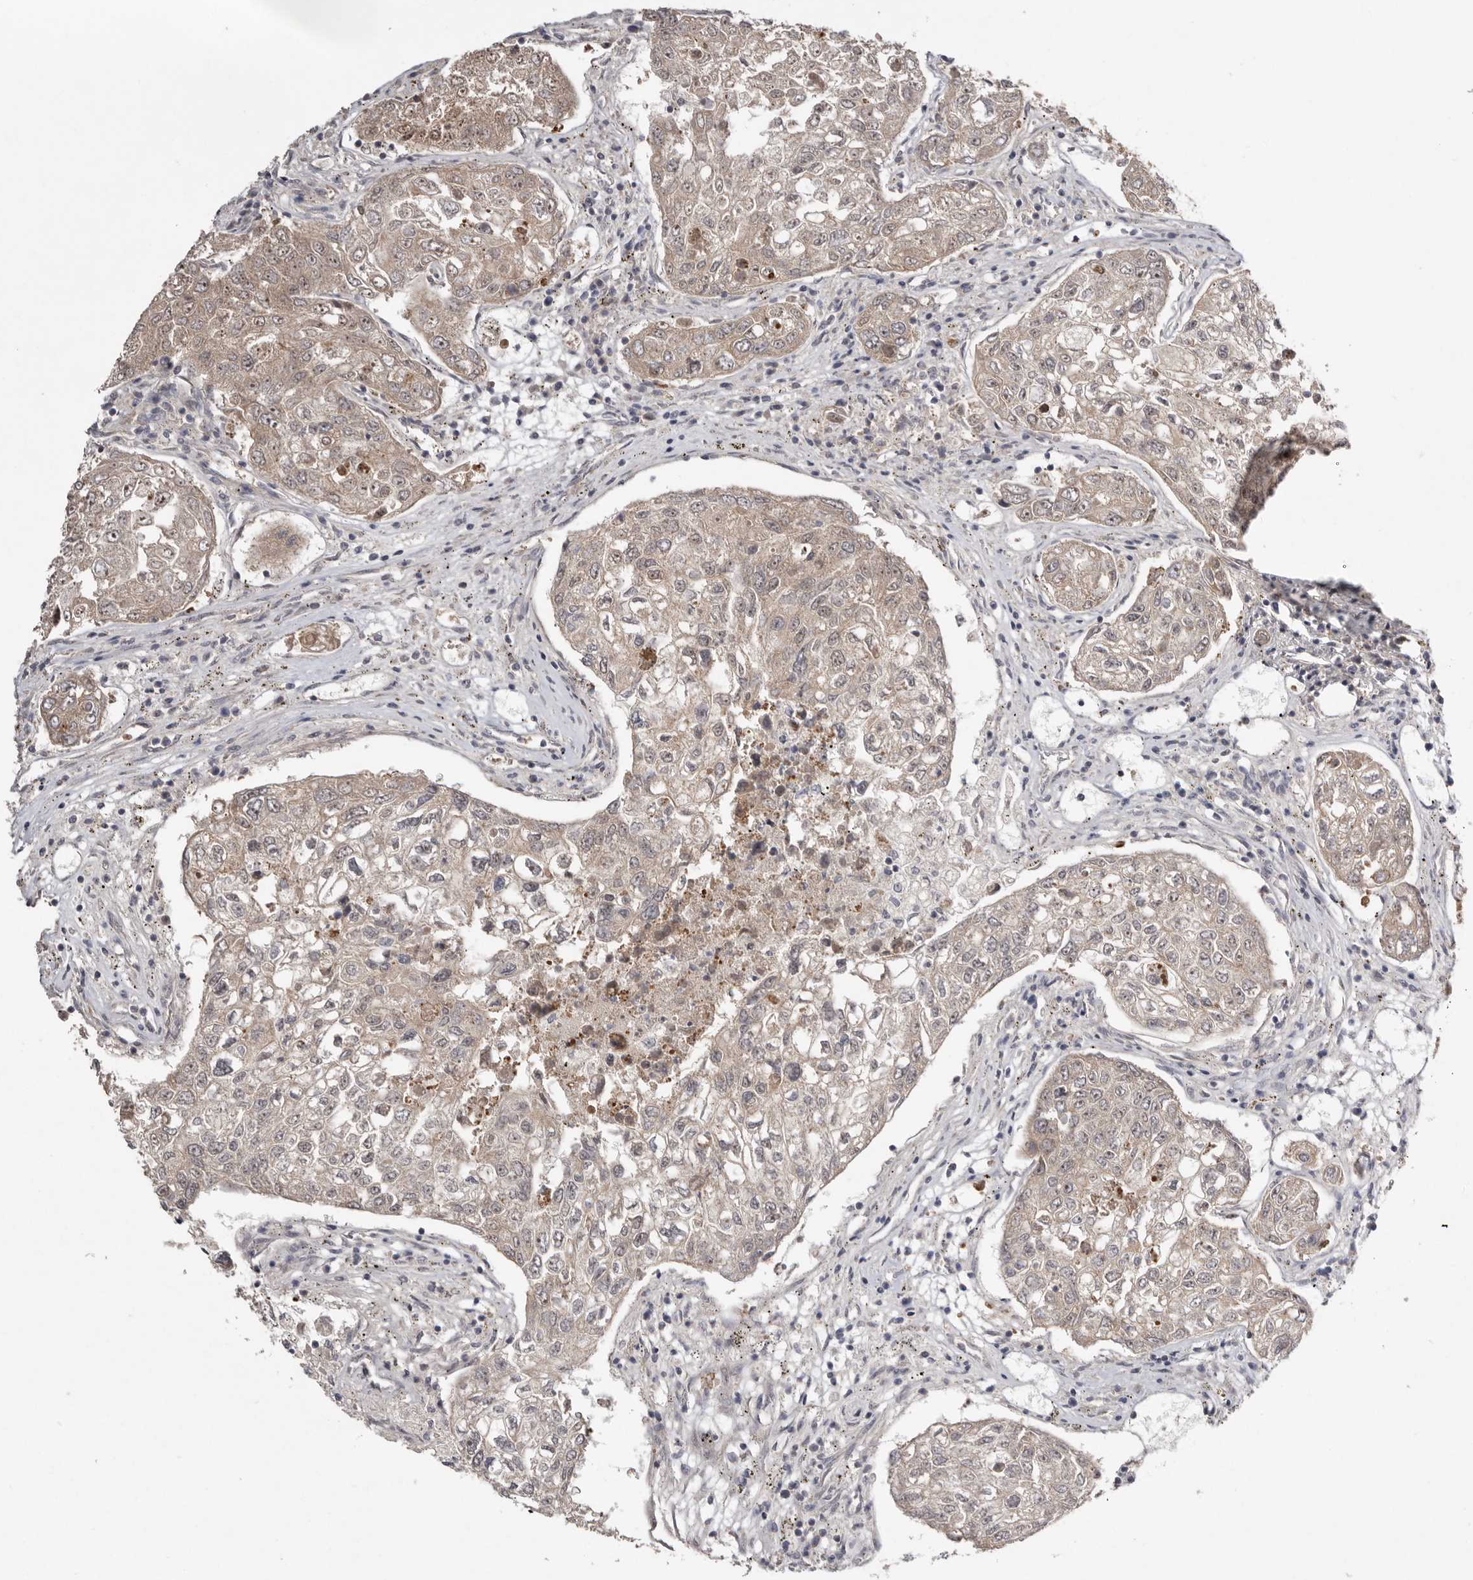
{"staining": {"intensity": "weak", "quantity": ">75%", "location": "cytoplasmic/membranous"}, "tissue": "urothelial cancer", "cell_type": "Tumor cells", "image_type": "cancer", "snomed": [{"axis": "morphology", "description": "Urothelial carcinoma, High grade"}, {"axis": "topography", "description": "Lymph node"}, {"axis": "topography", "description": "Urinary bladder"}], "caption": "Immunohistochemical staining of urothelial carcinoma (high-grade) displays weak cytoplasmic/membranous protein staining in approximately >75% of tumor cells. (brown staining indicates protein expression, while blue staining denotes nuclei).", "gene": "NSUN4", "patient": {"sex": "male", "age": 51}}